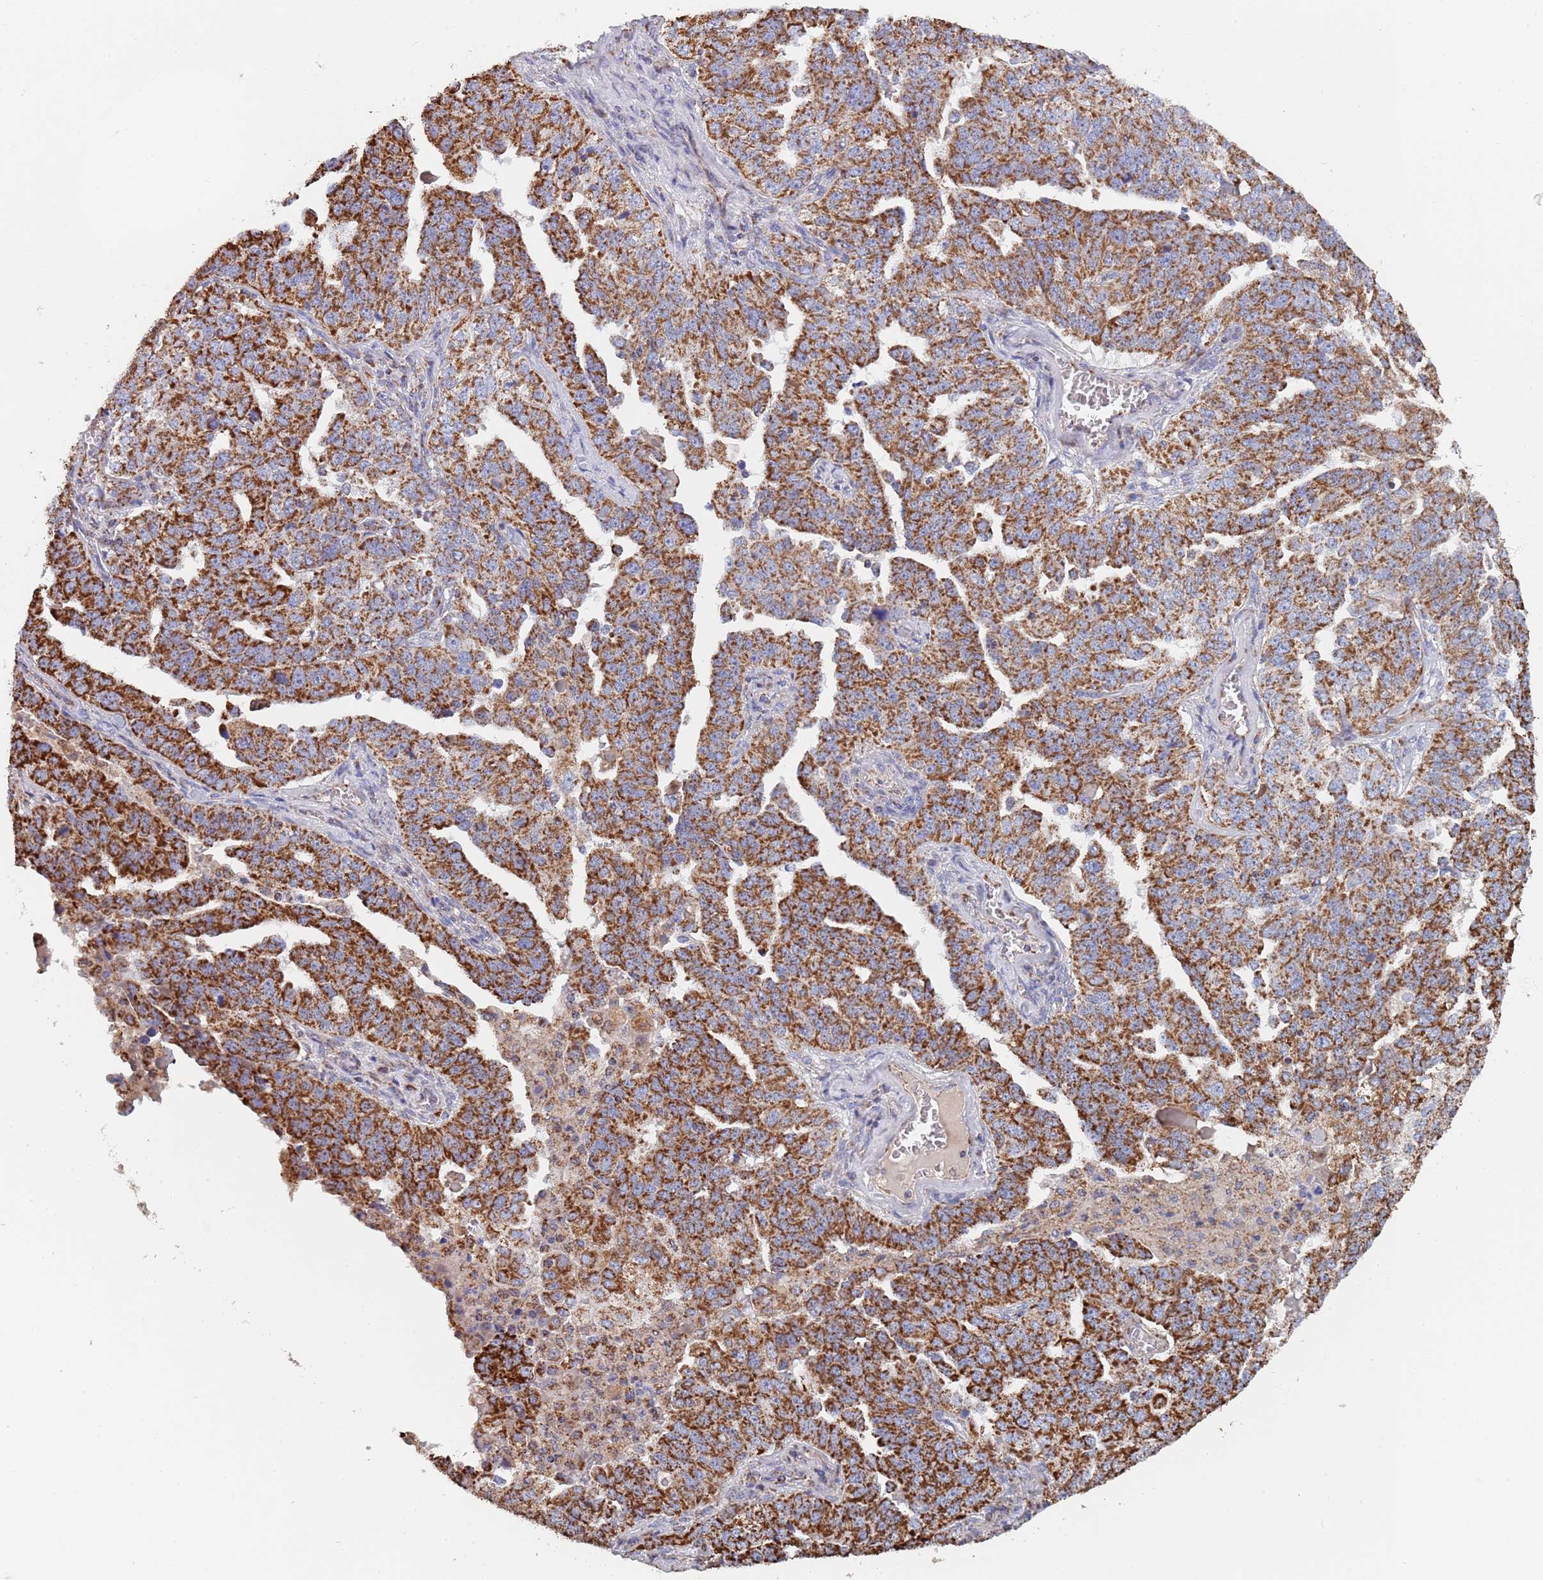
{"staining": {"intensity": "strong", "quantity": ">75%", "location": "cytoplasmic/membranous"}, "tissue": "ovarian cancer", "cell_type": "Tumor cells", "image_type": "cancer", "snomed": [{"axis": "morphology", "description": "Carcinoma, endometroid"}, {"axis": "topography", "description": "Ovary"}], "caption": "Tumor cells show strong cytoplasmic/membranous expression in about >75% of cells in ovarian cancer (endometroid carcinoma). The protein is shown in brown color, while the nuclei are stained blue.", "gene": "PGP", "patient": {"sex": "female", "age": 62}}